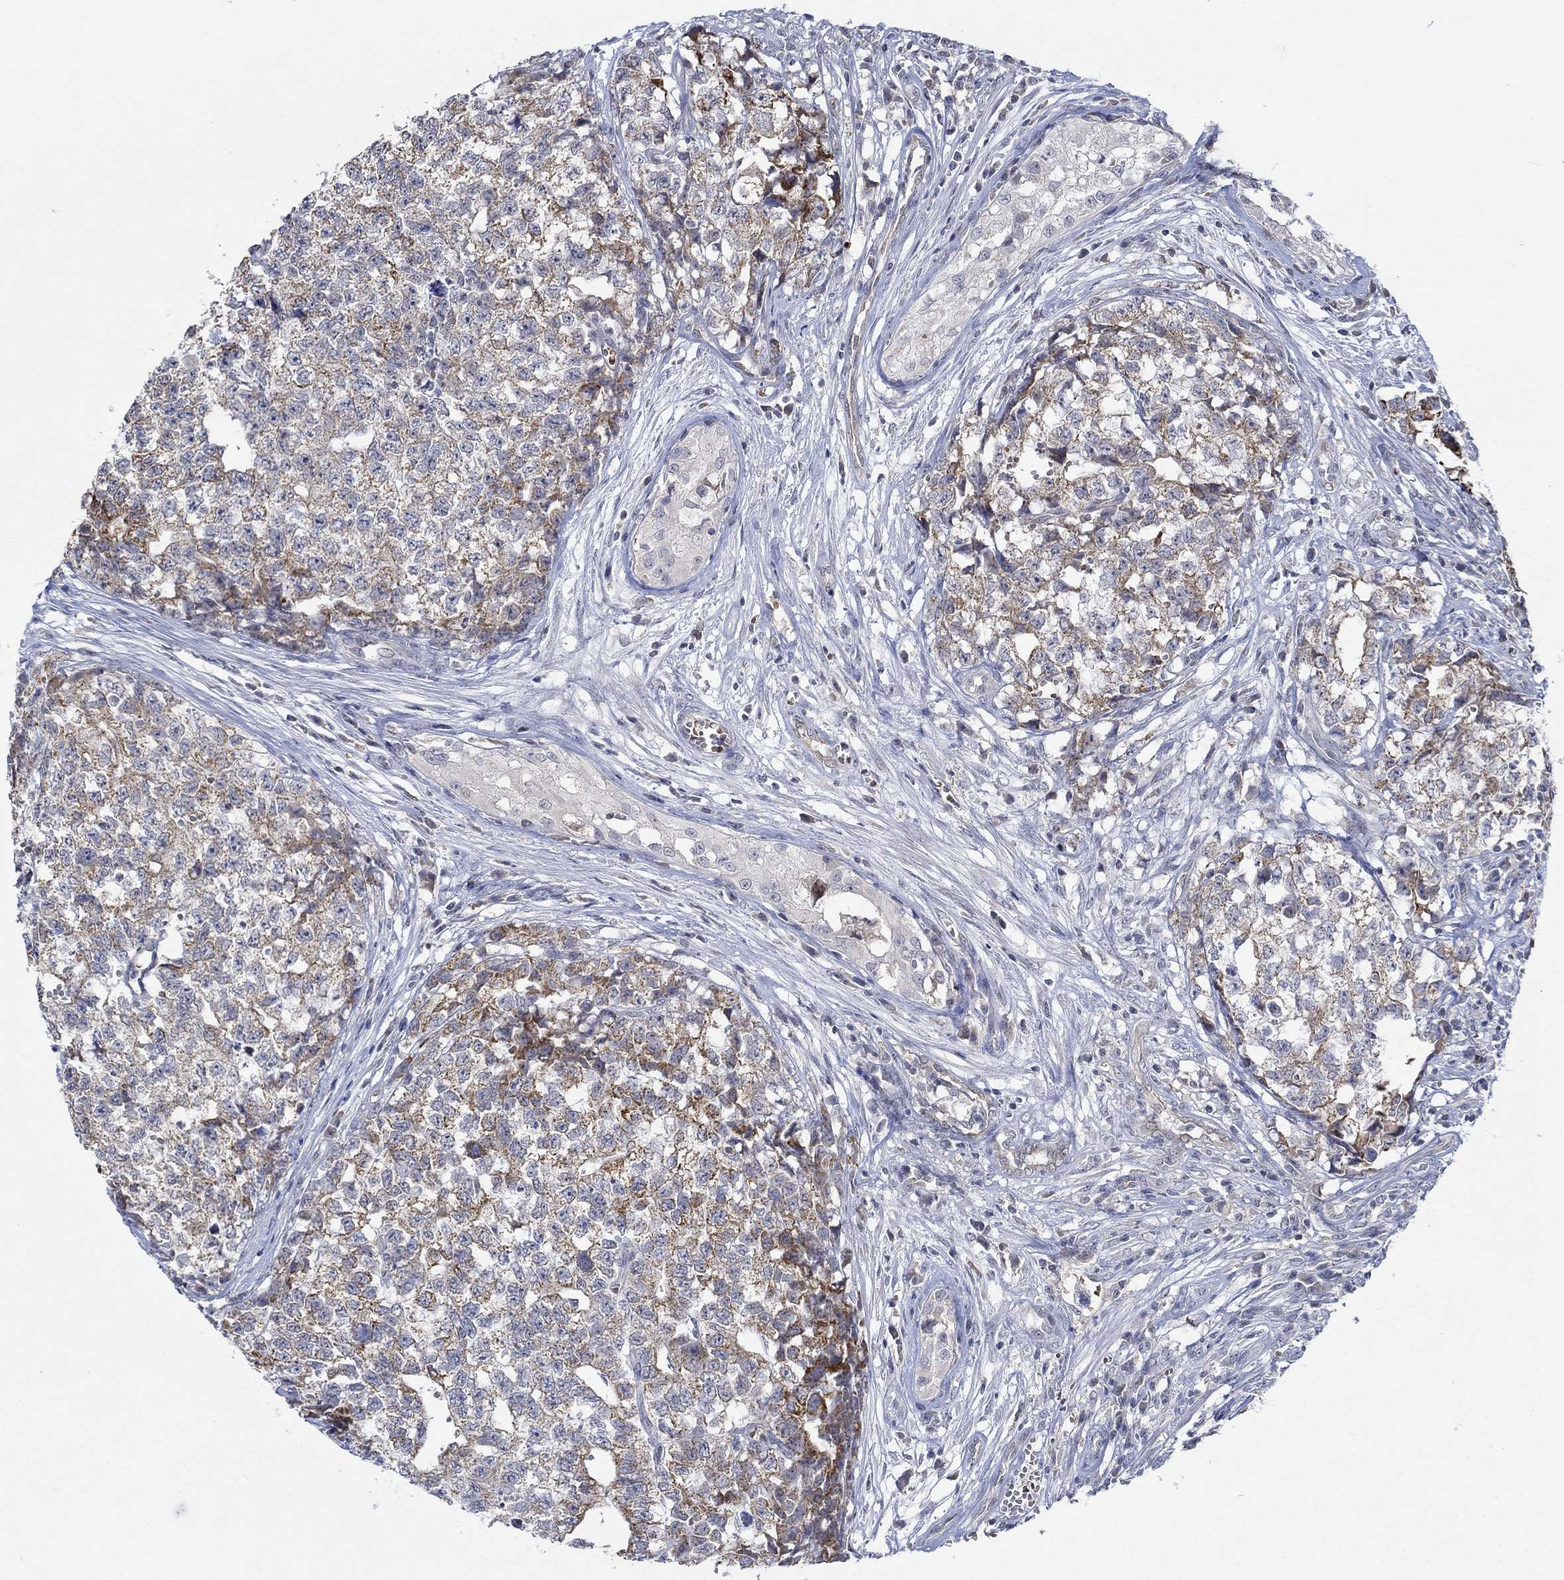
{"staining": {"intensity": "strong", "quantity": ">75%", "location": "cytoplasmic/membranous"}, "tissue": "testis cancer", "cell_type": "Tumor cells", "image_type": "cancer", "snomed": [{"axis": "morphology", "description": "Seminoma, NOS"}, {"axis": "morphology", "description": "Carcinoma, Embryonal, NOS"}, {"axis": "topography", "description": "Testis"}], "caption": "Immunohistochemical staining of human embryonal carcinoma (testis) displays high levels of strong cytoplasmic/membranous expression in approximately >75% of tumor cells.", "gene": "WASF1", "patient": {"sex": "male", "age": 22}}